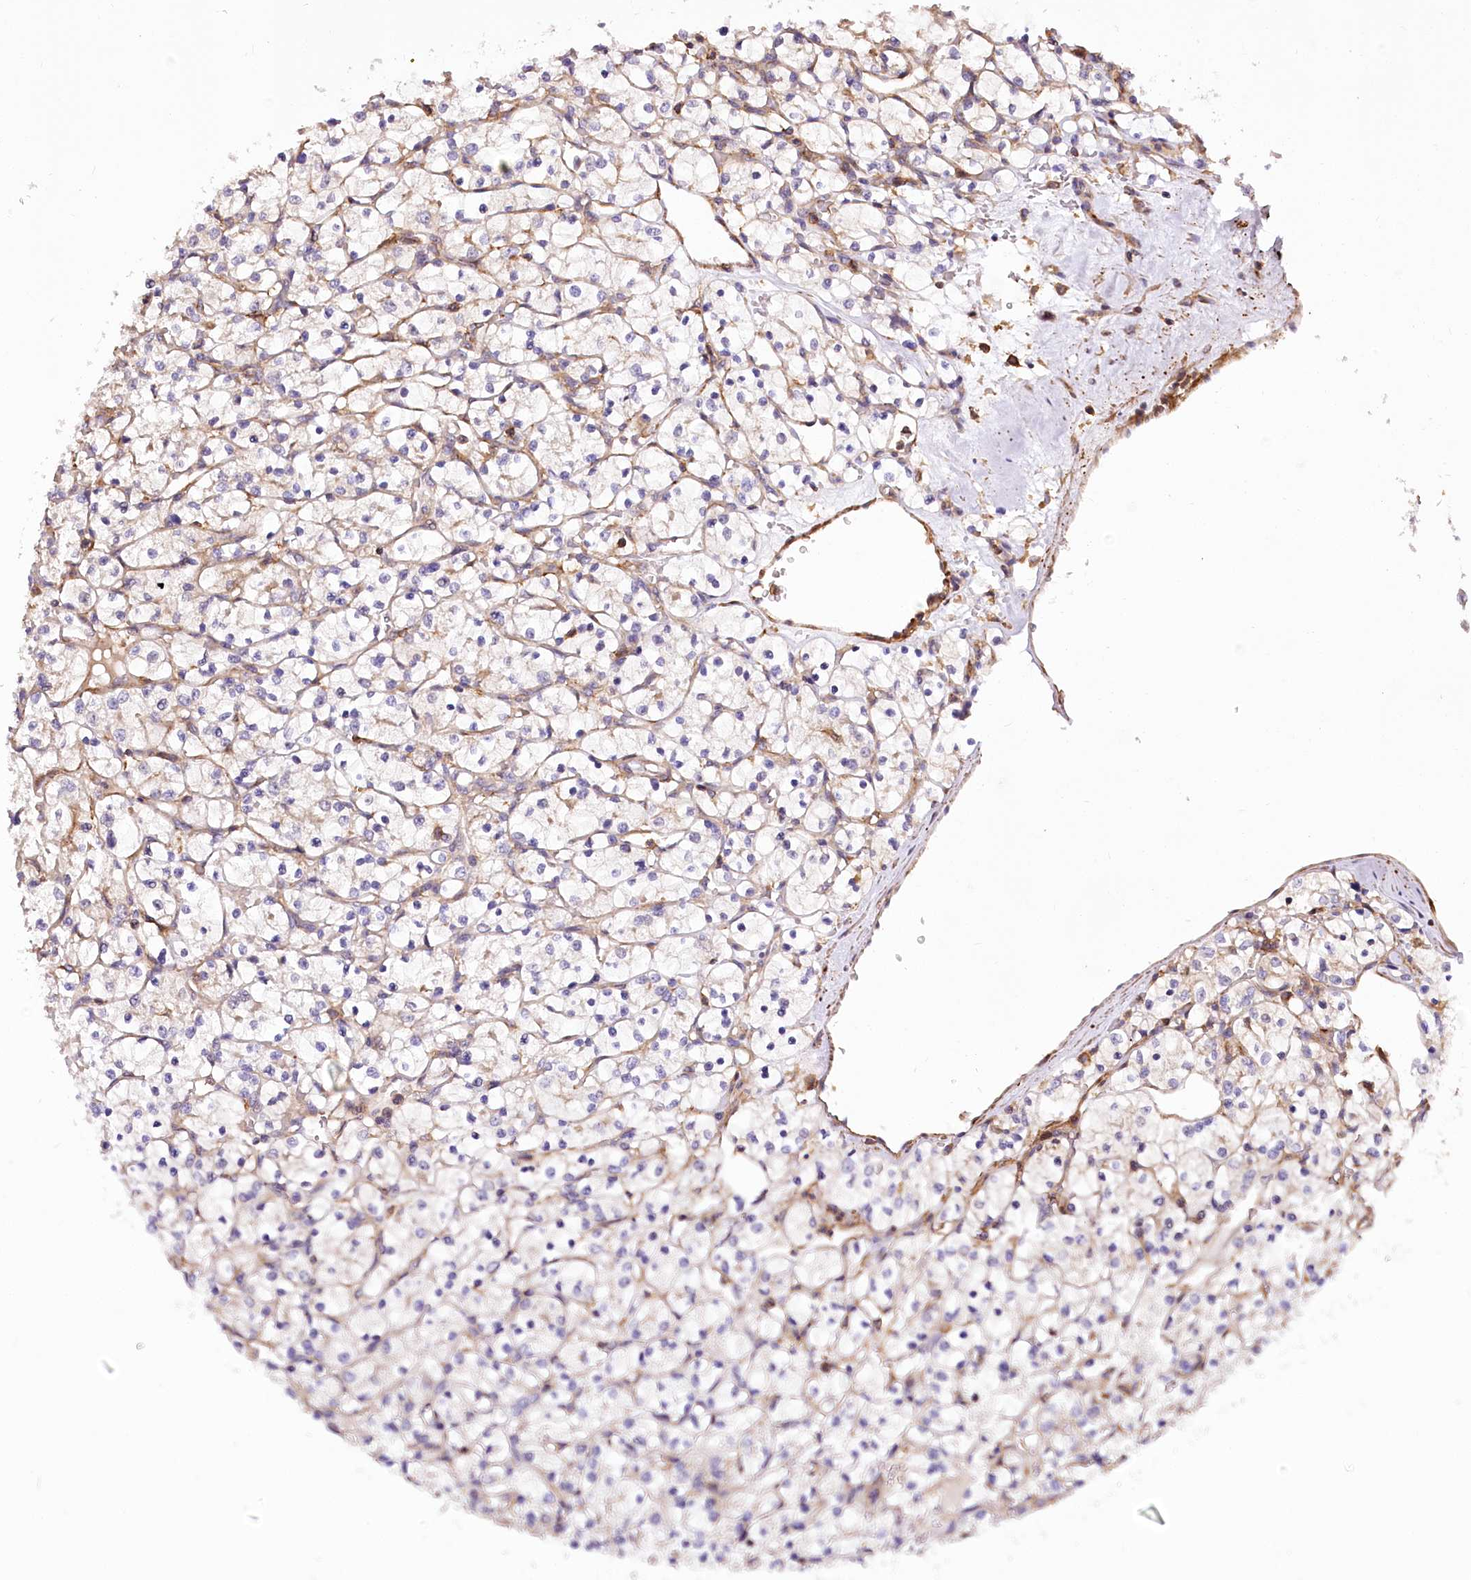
{"staining": {"intensity": "negative", "quantity": "none", "location": "none"}, "tissue": "renal cancer", "cell_type": "Tumor cells", "image_type": "cancer", "snomed": [{"axis": "morphology", "description": "Adenocarcinoma, NOS"}, {"axis": "topography", "description": "Kidney"}], "caption": "High power microscopy image of an immunohistochemistry image of renal adenocarcinoma, revealing no significant positivity in tumor cells.", "gene": "DPP3", "patient": {"sex": "female", "age": 69}}